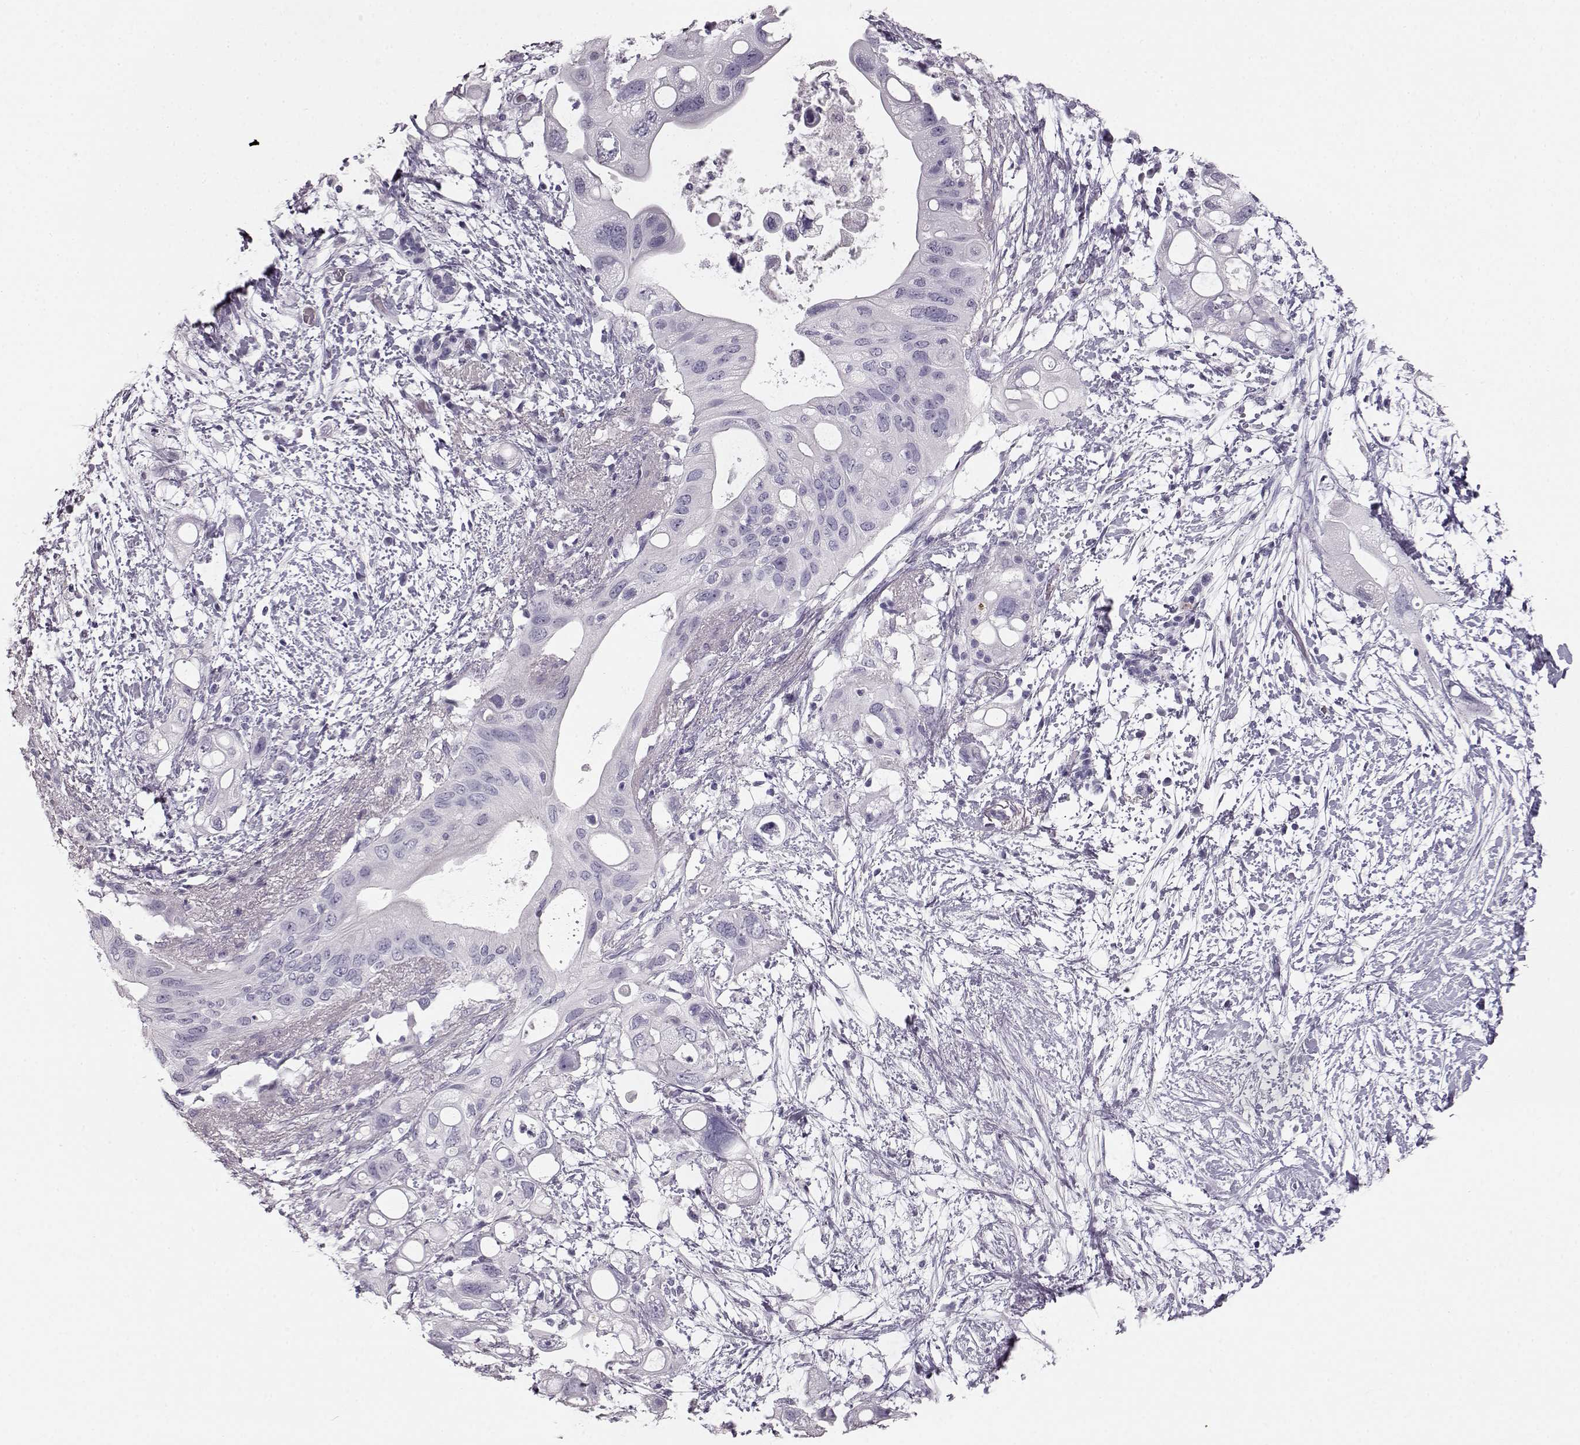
{"staining": {"intensity": "negative", "quantity": "none", "location": "none"}, "tissue": "pancreatic cancer", "cell_type": "Tumor cells", "image_type": "cancer", "snomed": [{"axis": "morphology", "description": "Adenocarcinoma, NOS"}, {"axis": "topography", "description": "Pancreas"}], "caption": "This micrograph is of pancreatic cancer (adenocarcinoma) stained with IHC to label a protein in brown with the nuclei are counter-stained blue. There is no expression in tumor cells.", "gene": "BFSP2", "patient": {"sex": "female", "age": 72}}